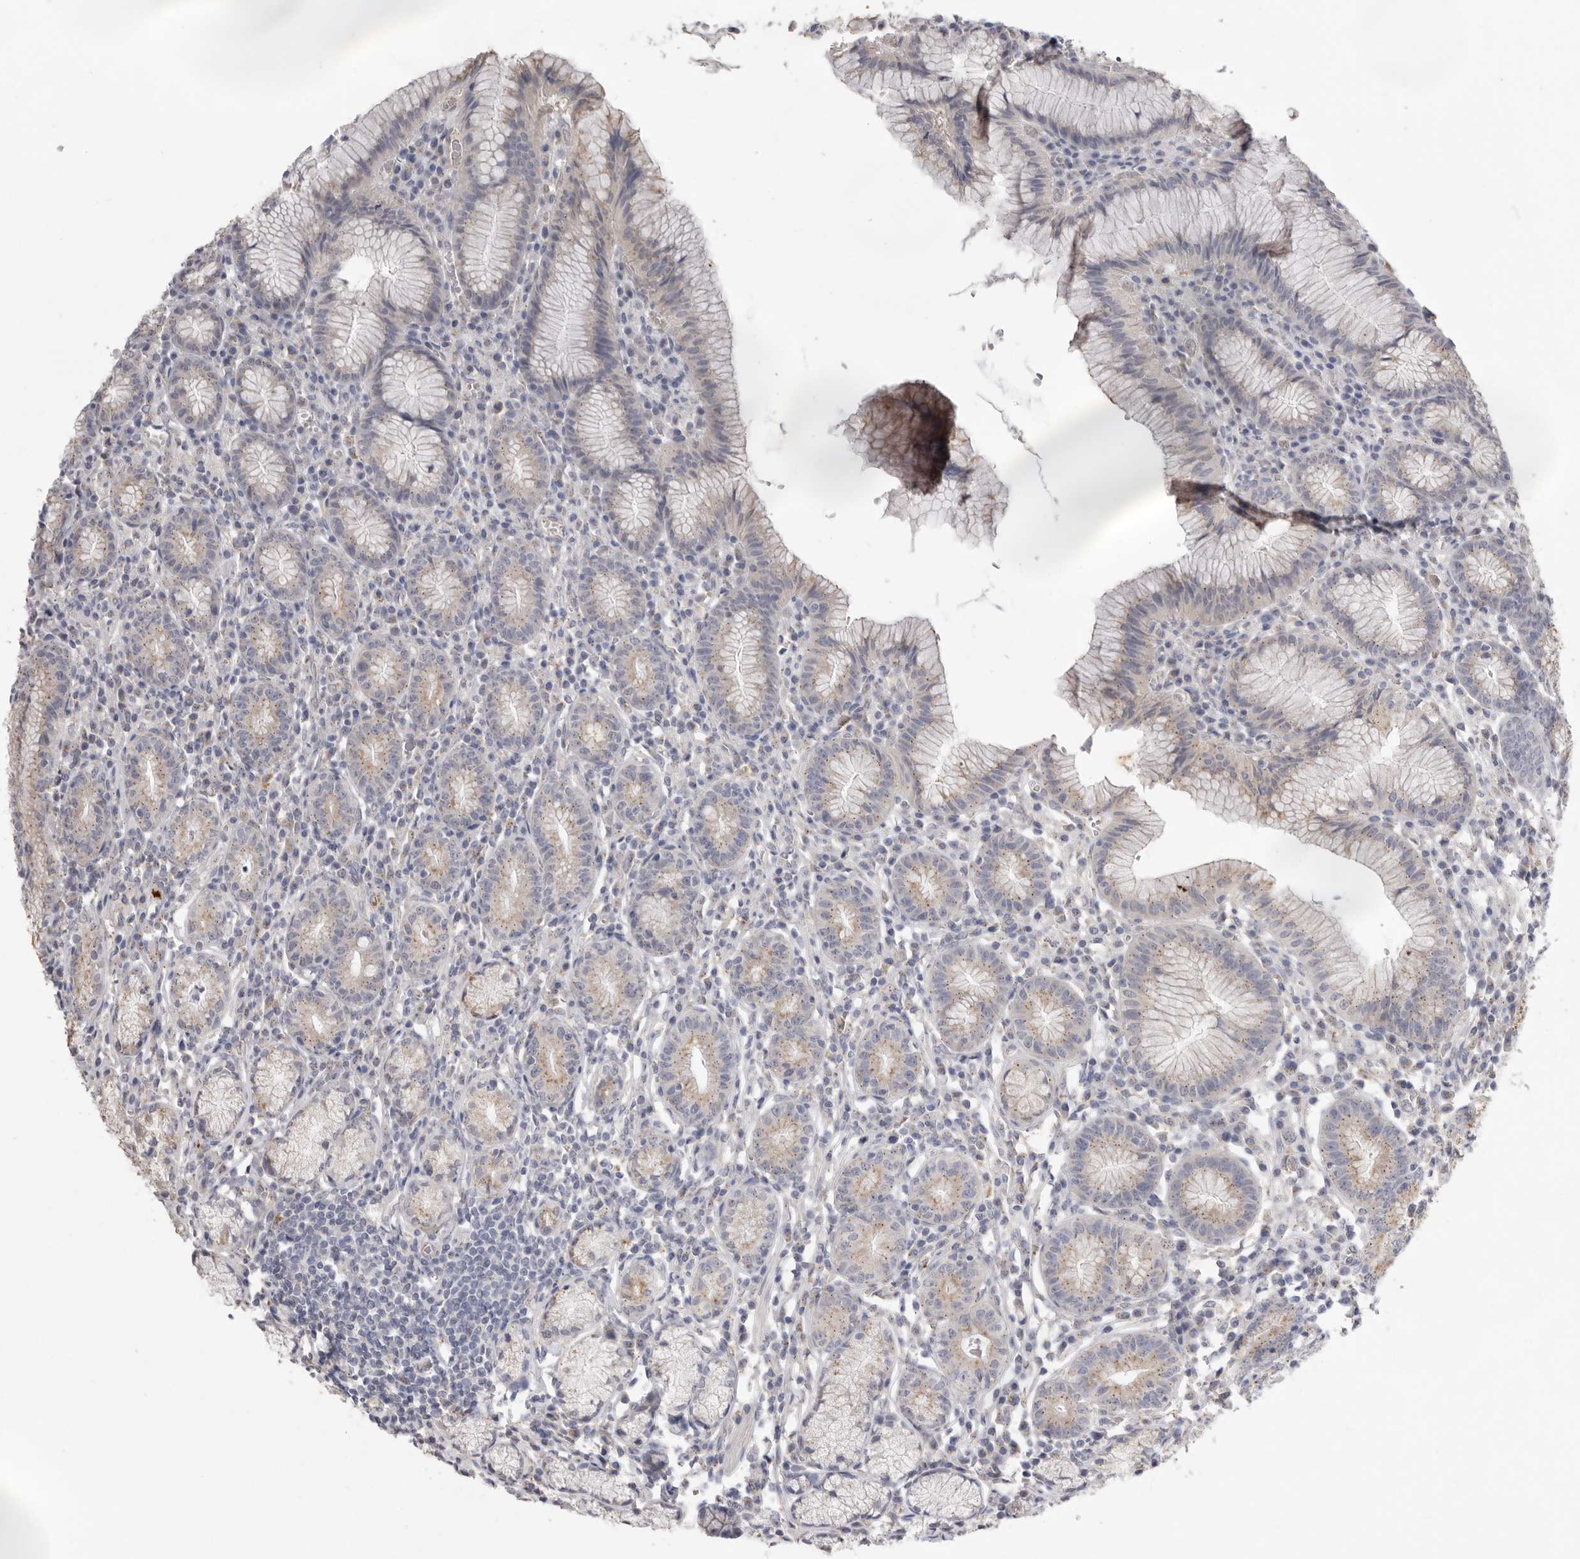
{"staining": {"intensity": "weak", "quantity": "25%-75%", "location": "cytoplasmic/membranous"}, "tissue": "stomach", "cell_type": "Glandular cells", "image_type": "normal", "snomed": [{"axis": "morphology", "description": "Normal tissue, NOS"}, {"axis": "topography", "description": "Stomach"}], "caption": "Stomach stained with a brown dye demonstrates weak cytoplasmic/membranous positive expression in approximately 25%-75% of glandular cells.", "gene": "TLR3", "patient": {"sex": "male", "age": 55}}